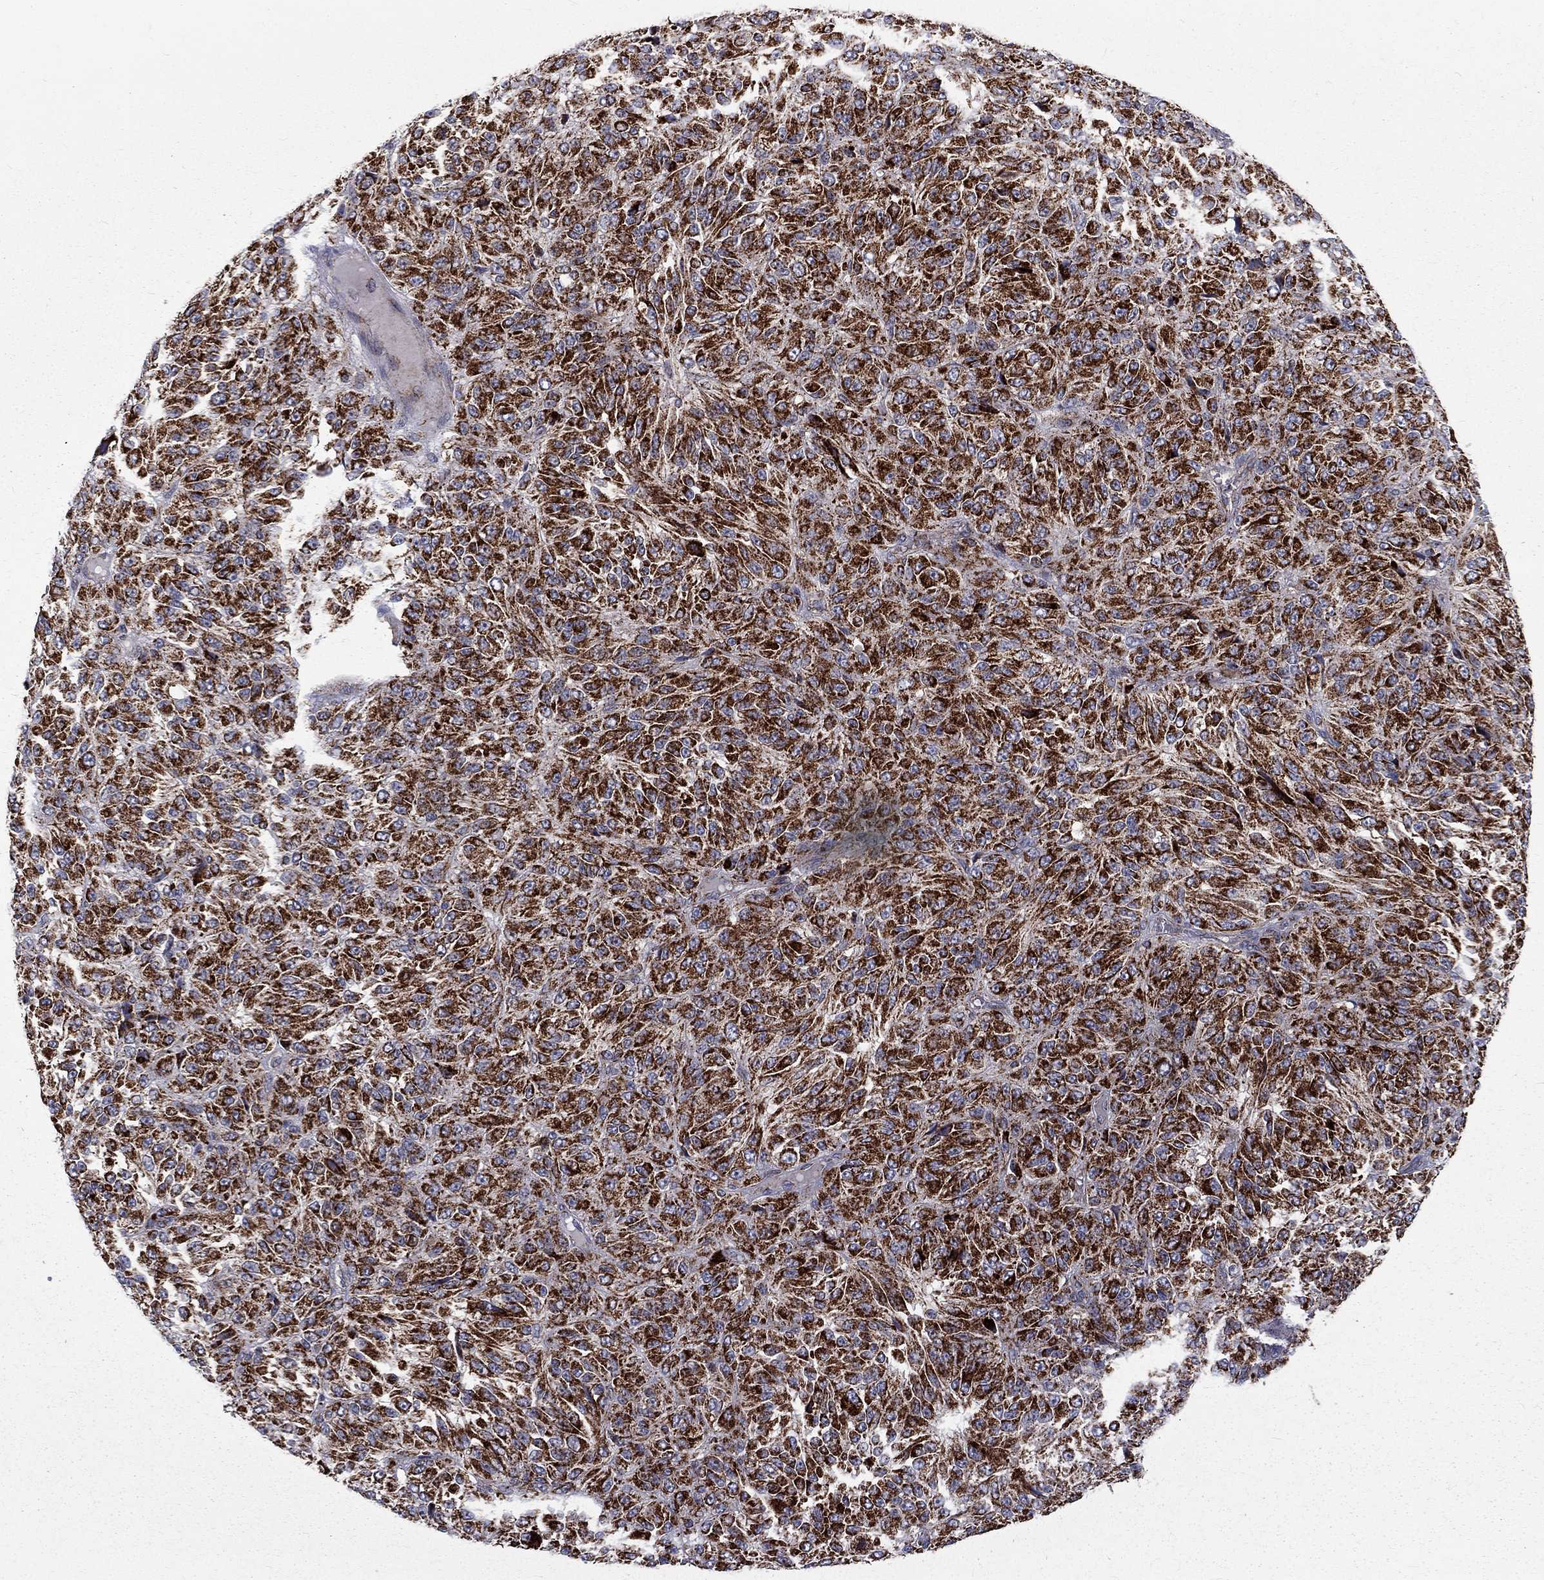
{"staining": {"intensity": "strong", "quantity": ">75%", "location": "cytoplasmic/membranous"}, "tissue": "melanoma", "cell_type": "Tumor cells", "image_type": "cancer", "snomed": [{"axis": "morphology", "description": "Malignant melanoma, Metastatic site"}, {"axis": "topography", "description": "Brain"}], "caption": "This is an image of immunohistochemistry staining of melanoma, which shows strong staining in the cytoplasmic/membranous of tumor cells.", "gene": "ALDH1B1", "patient": {"sex": "female", "age": 56}}